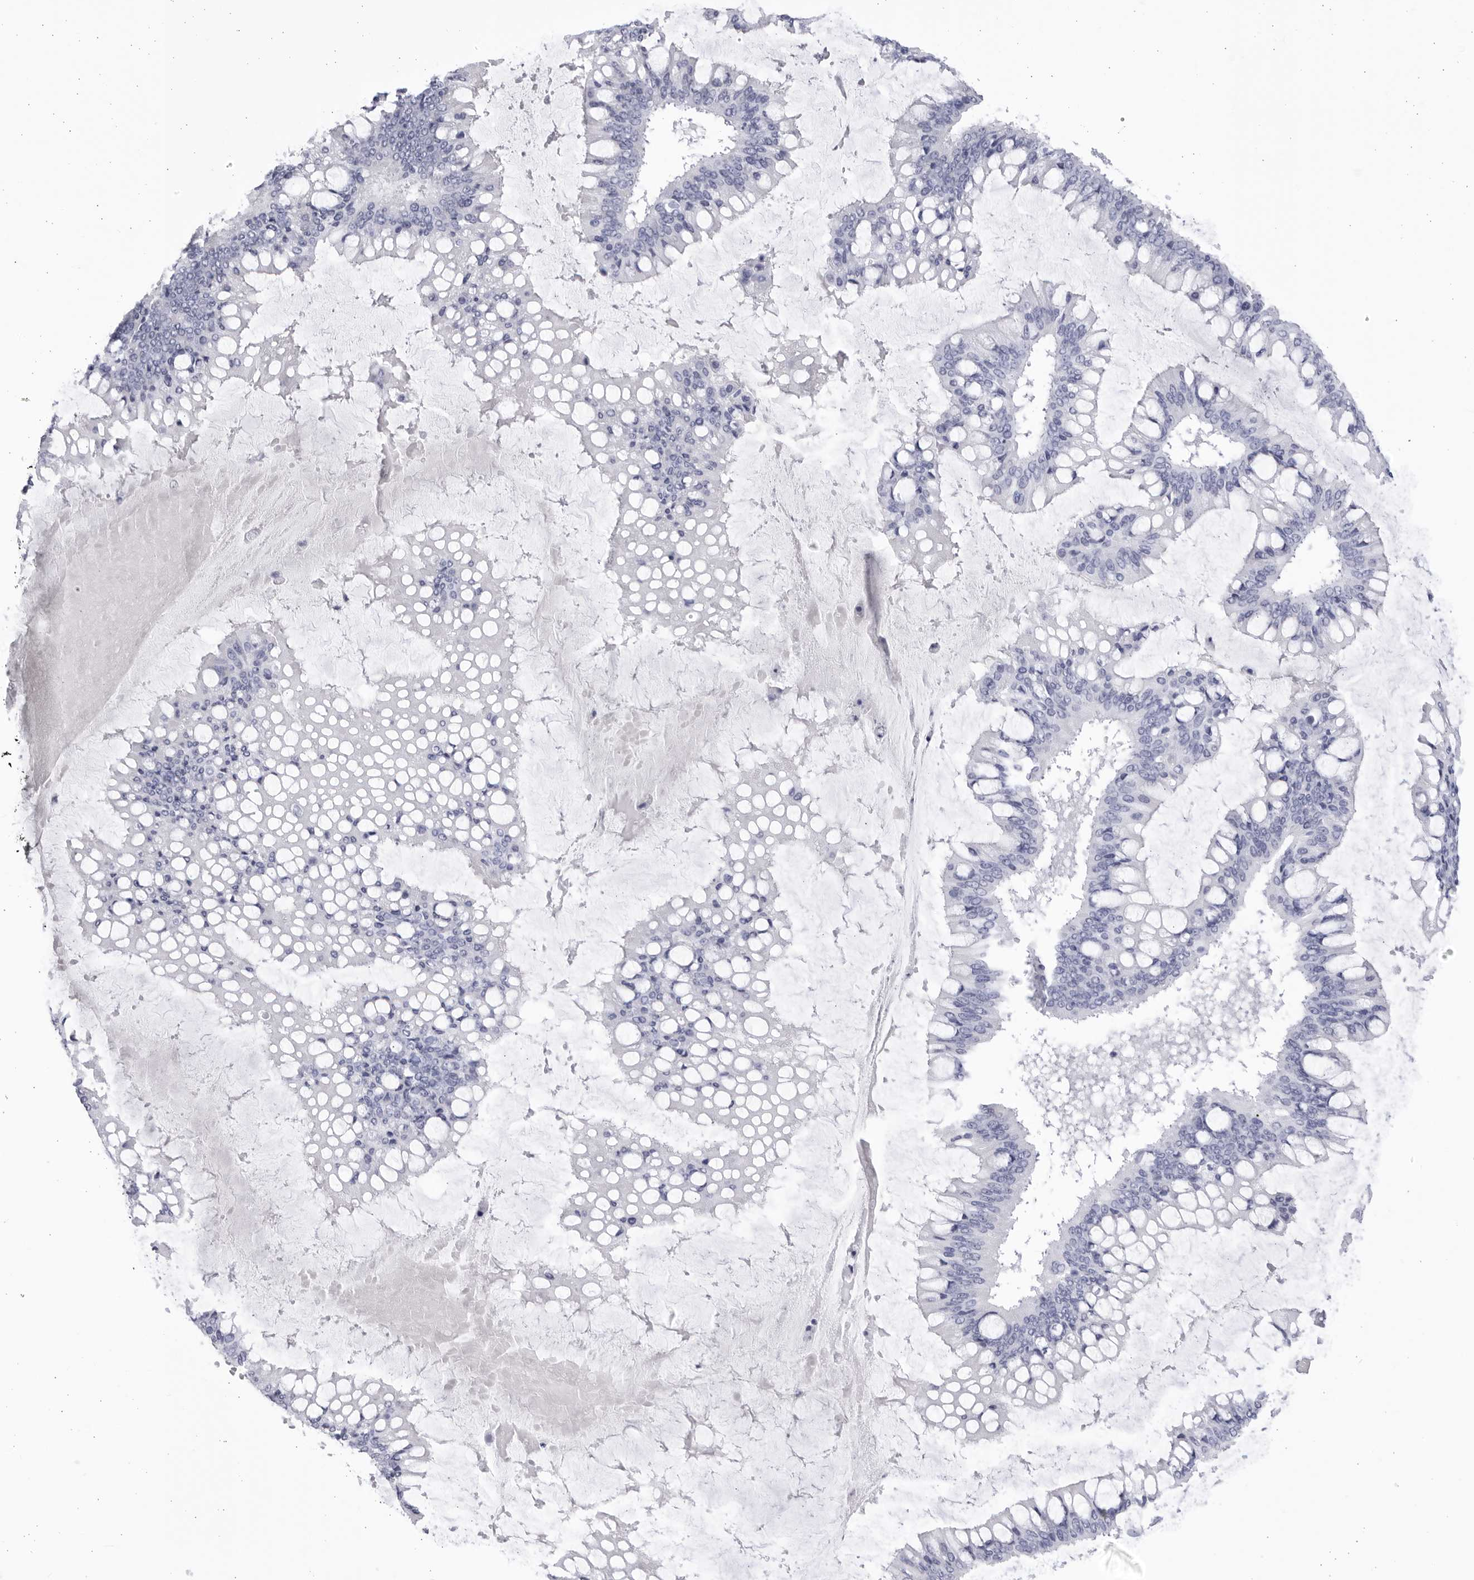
{"staining": {"intensity": "negative", "quantity": "none", "location": "none"}, "tissue": "ovarian cancer", "cell_type": "Tumor cells", "image_type": "cancer", "snomed": [{"axis": "morphology", "description": "Cystadenocarcinoma, mucinous, NOS"}, {"axis": "topography", "description": "Ovary"}], "caption": "This photomicrograph is of mucinous cystadenocarcinoma (ovarian) stained with immunohistochemistry to label a protein in brown with the nuclei are counter-stained blue. There is no positivity in tumor cells. (Stains: DAB immunohistochemistry (IHC) with hematoxylin counter stain, Microscopy: brightfield microscopy at high magnification).", "gene": "CCDC181", "patient": {"sex": "female", "age": 73}}